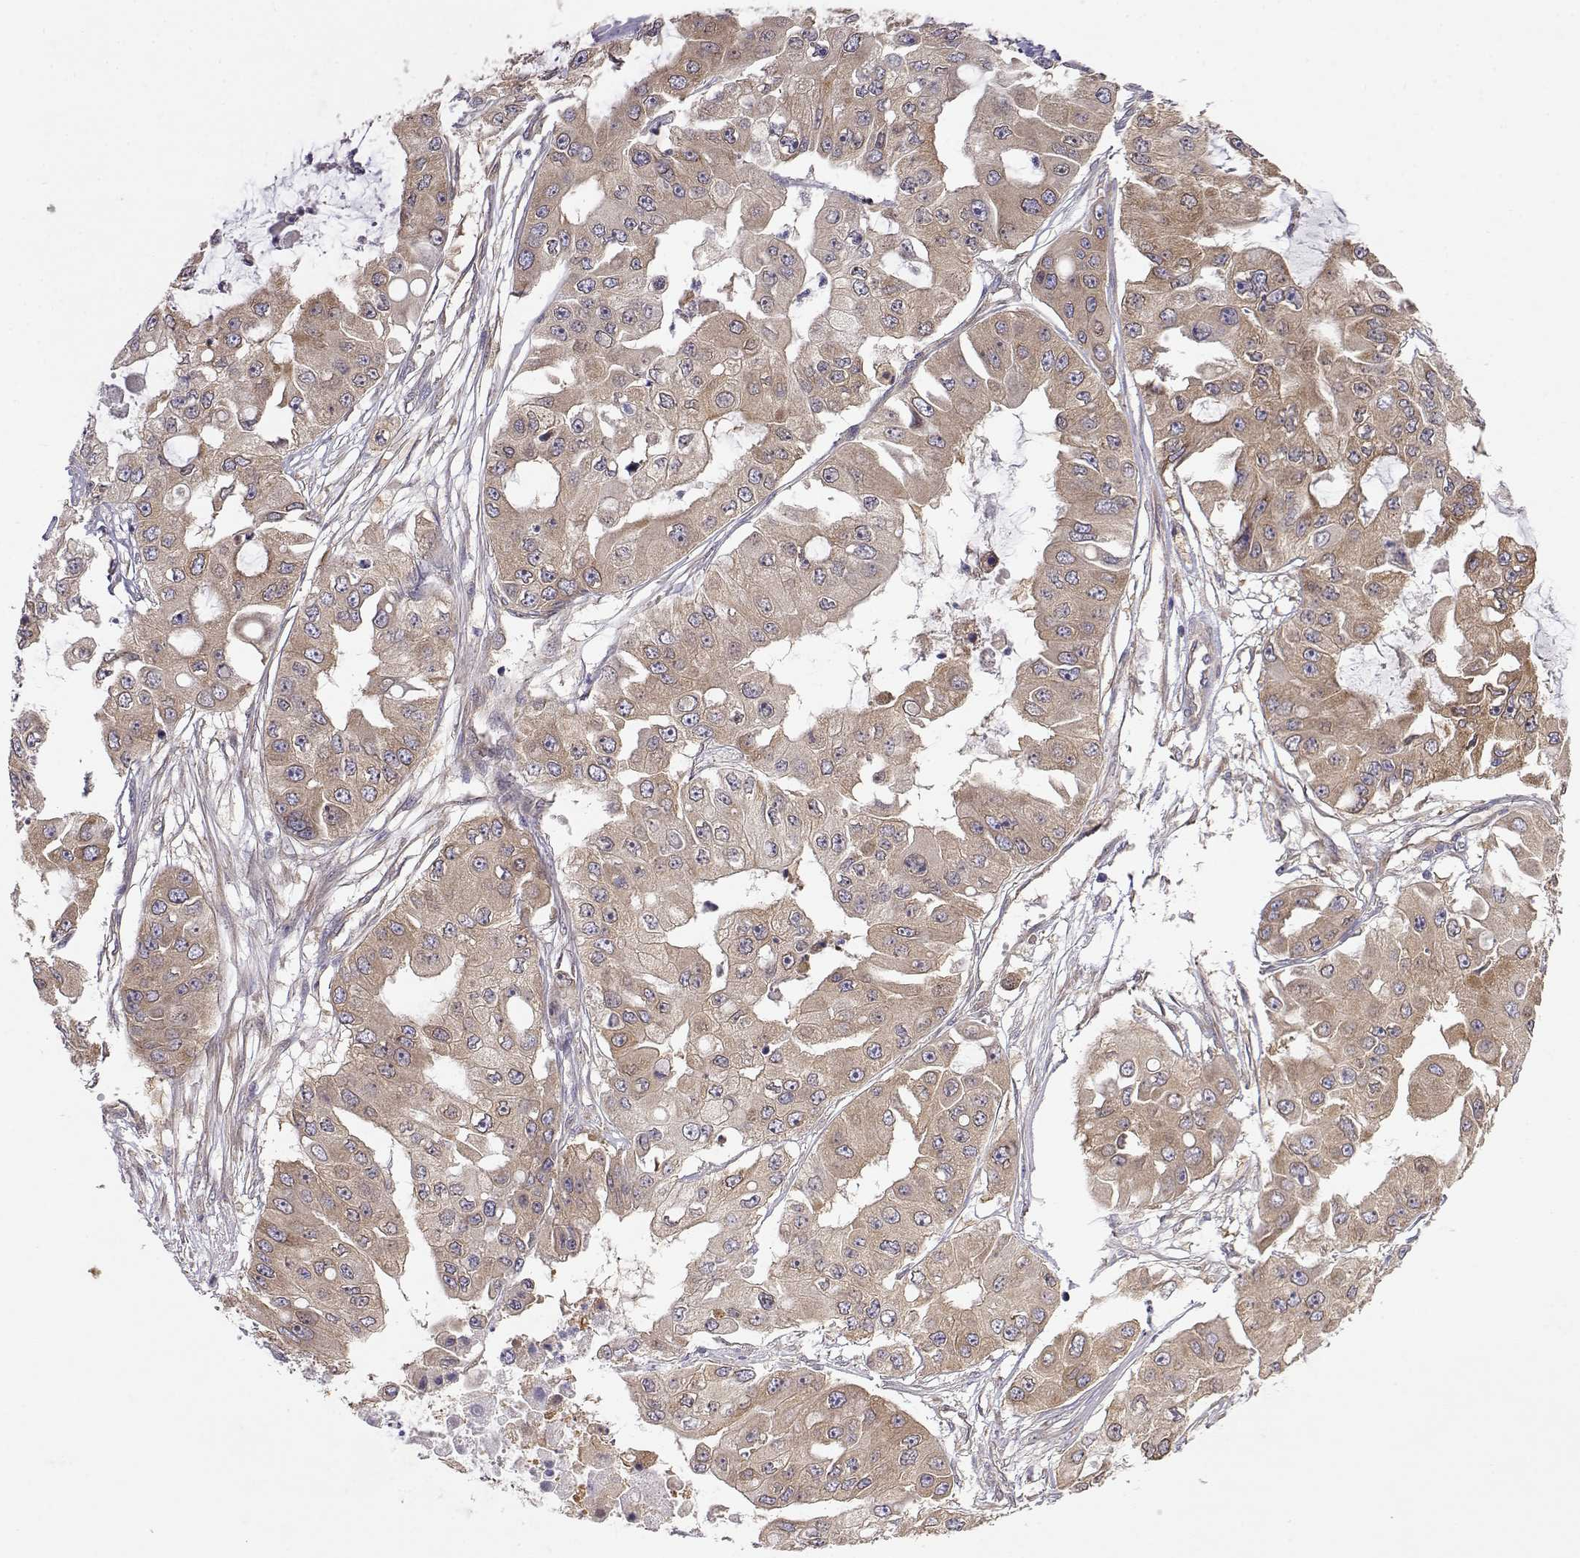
{"staining": {"intensity": "weak", "quantity": ">75%", "location": "cytoplasmic/membranous"}, "tissue": "ovarian cancer", "cell_type": "Tumor cells", "image_type": "cancer", "snomed": [{"axis": "morphology", "description": "Cystadenocarcinoma, serous, NOS"}, {"axis": "topography", "description": "Ovary"}], "caption": "IHC of human ovarian serous cystadenocarcinoma exhibits low levels of weak cytoplasmic/membranous expression in approximately >75% of tumor cells. Nuclei are stained in blue.", "gene": "PAIP1", "patient": {"sex": "female", "age": 56}}